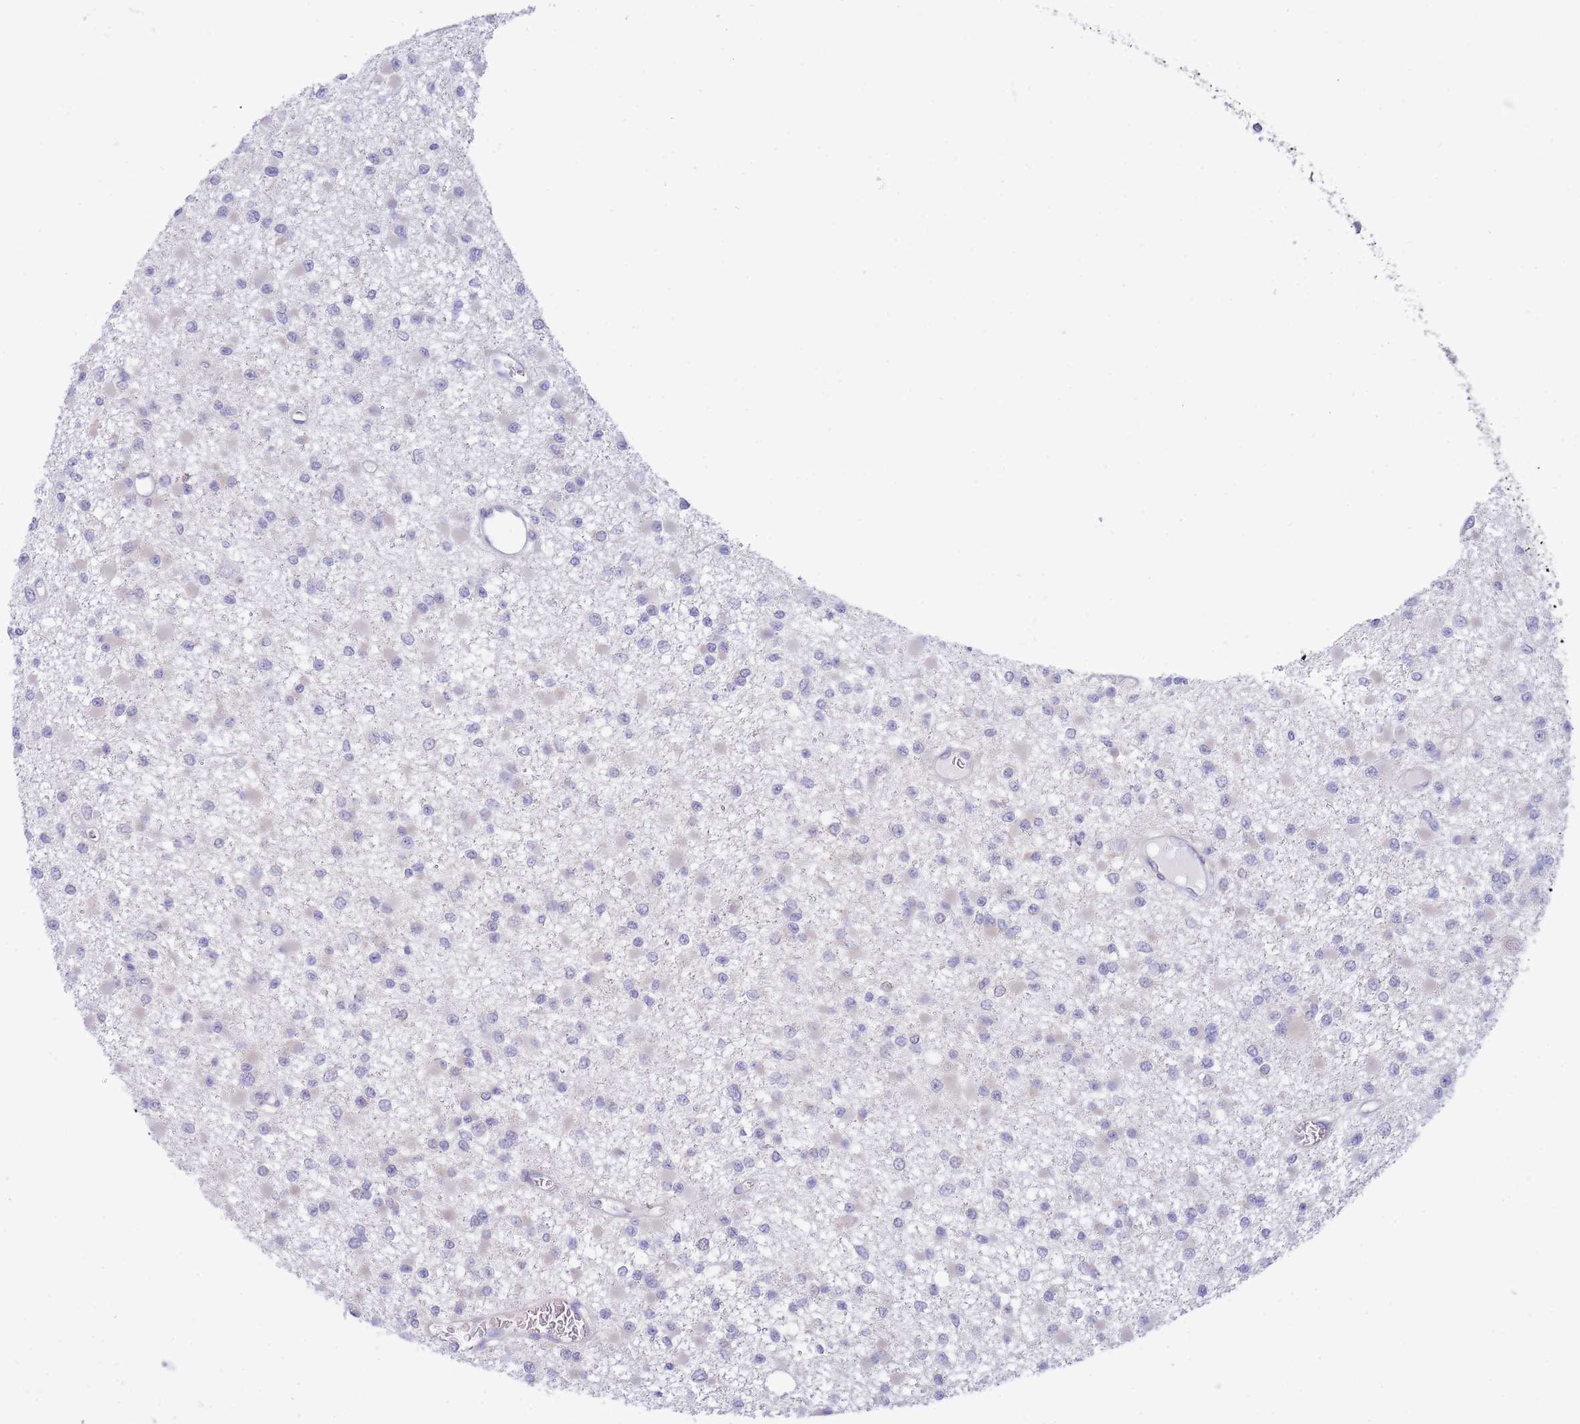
{"staining": {"intensity": "negative", "quantity": "none", "location": "none"}, "tissue": "glioma", "cell_type": "Tumor cells", "image_type": "cancer", "snomed": [{"axis": "morphology", "description": "Glioma, malignant, Low grade"}, {"axis": "topography", "description": "Brain"}], "caption": "This is an IHC micrograph of glioma. There is no expression in tumor cells.", "gene": "SUGT1", "patient": {"sex": "female", "age": 22}}